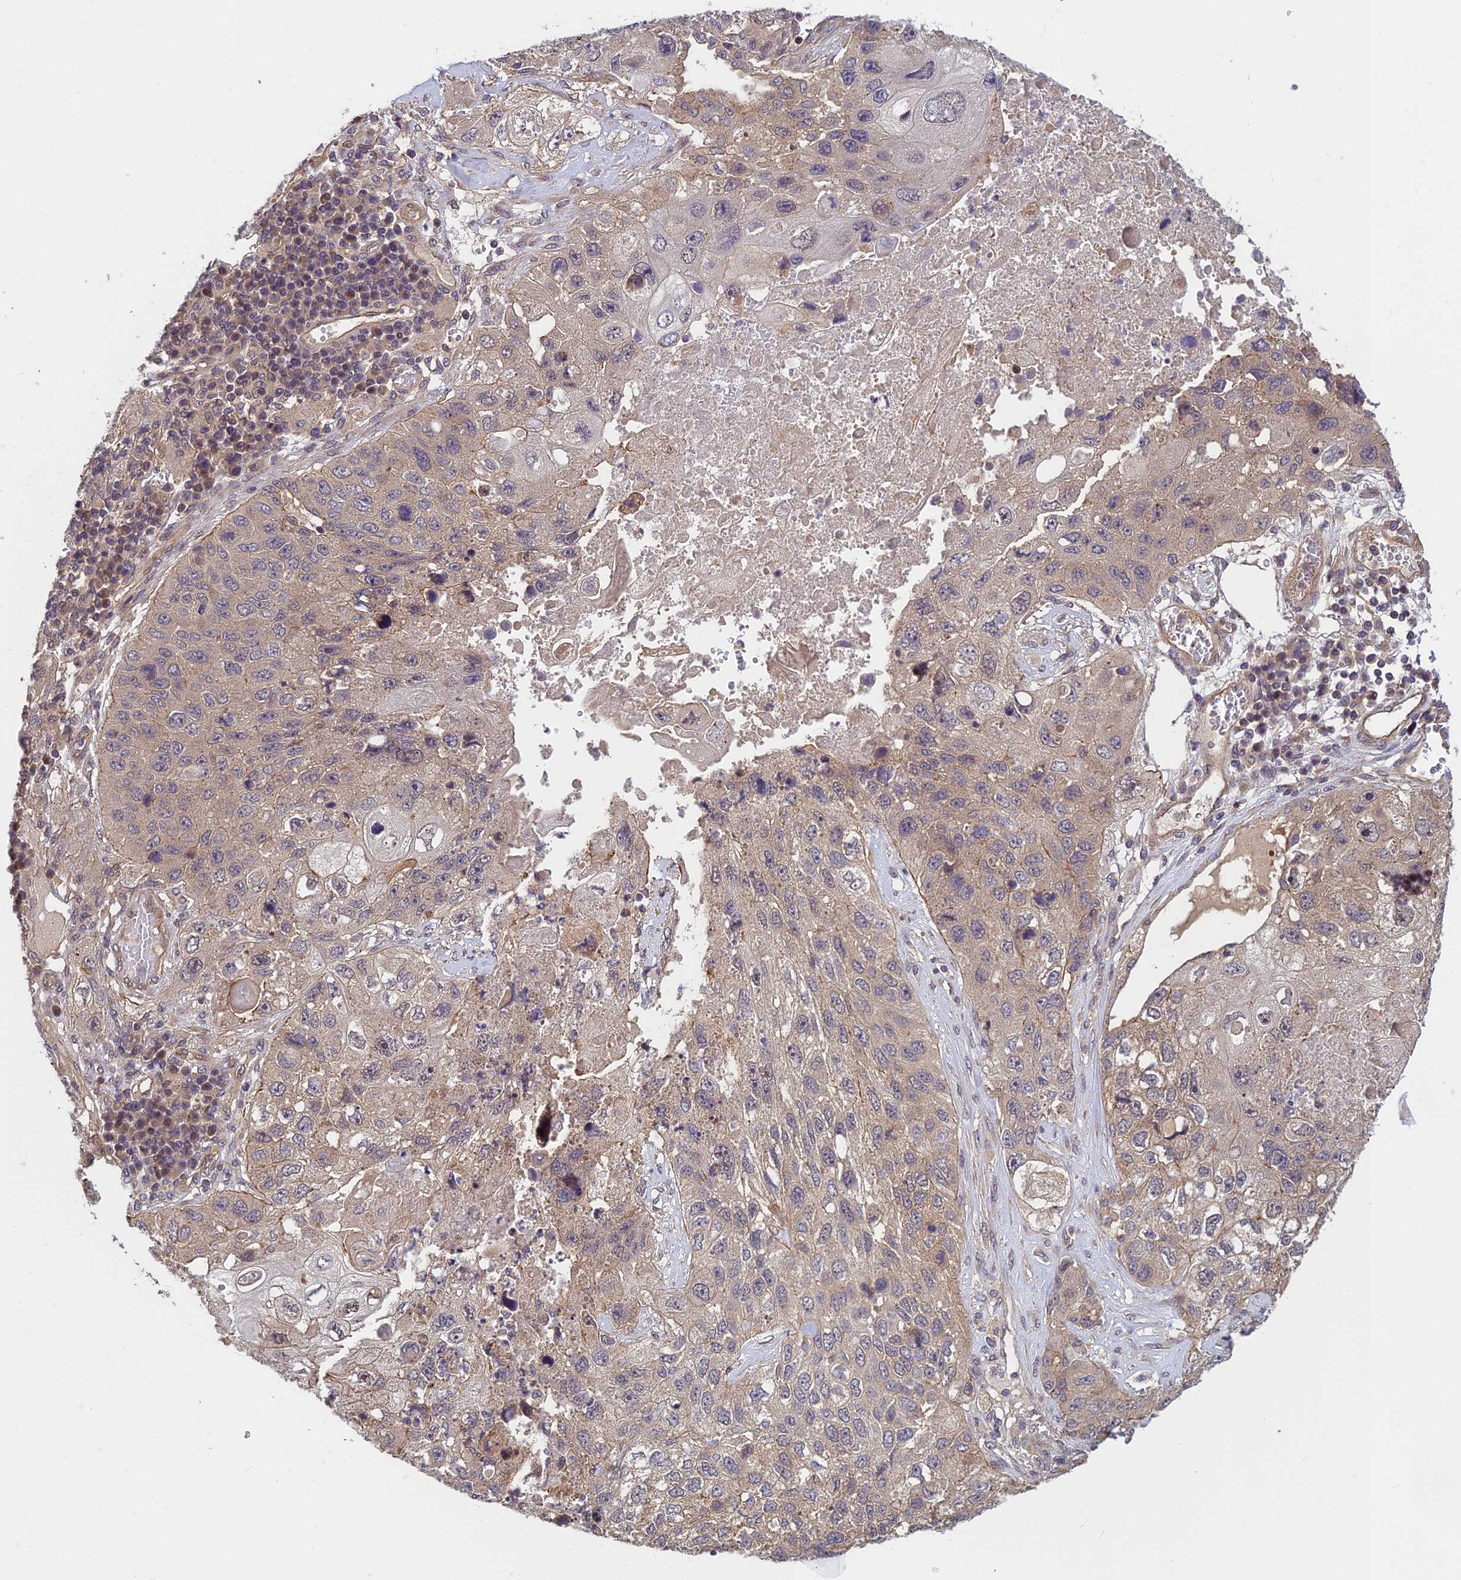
{"staining": {"intensity": "weak", "quantity": "<25%", "location": "cytoplasmic/membranous"}, "tissue": "lung cancer", "cell_type": "Tumor cells", "image_type": "cancer", "snomed": [{"axis": "morphology", "description": "Squamous cell carcinoma, NOS"}, {"axis": "topography", "description": "Lung"}], "caption": "The photomicrograph shows no significant staining in tumor cells of lung squamous cell carcinoma. (DAB (3,3'-diaminobenzidine) IHC, high magnification).", "gene": "PIKFYVE", "patient": {"sex": "male", "age": 61}}